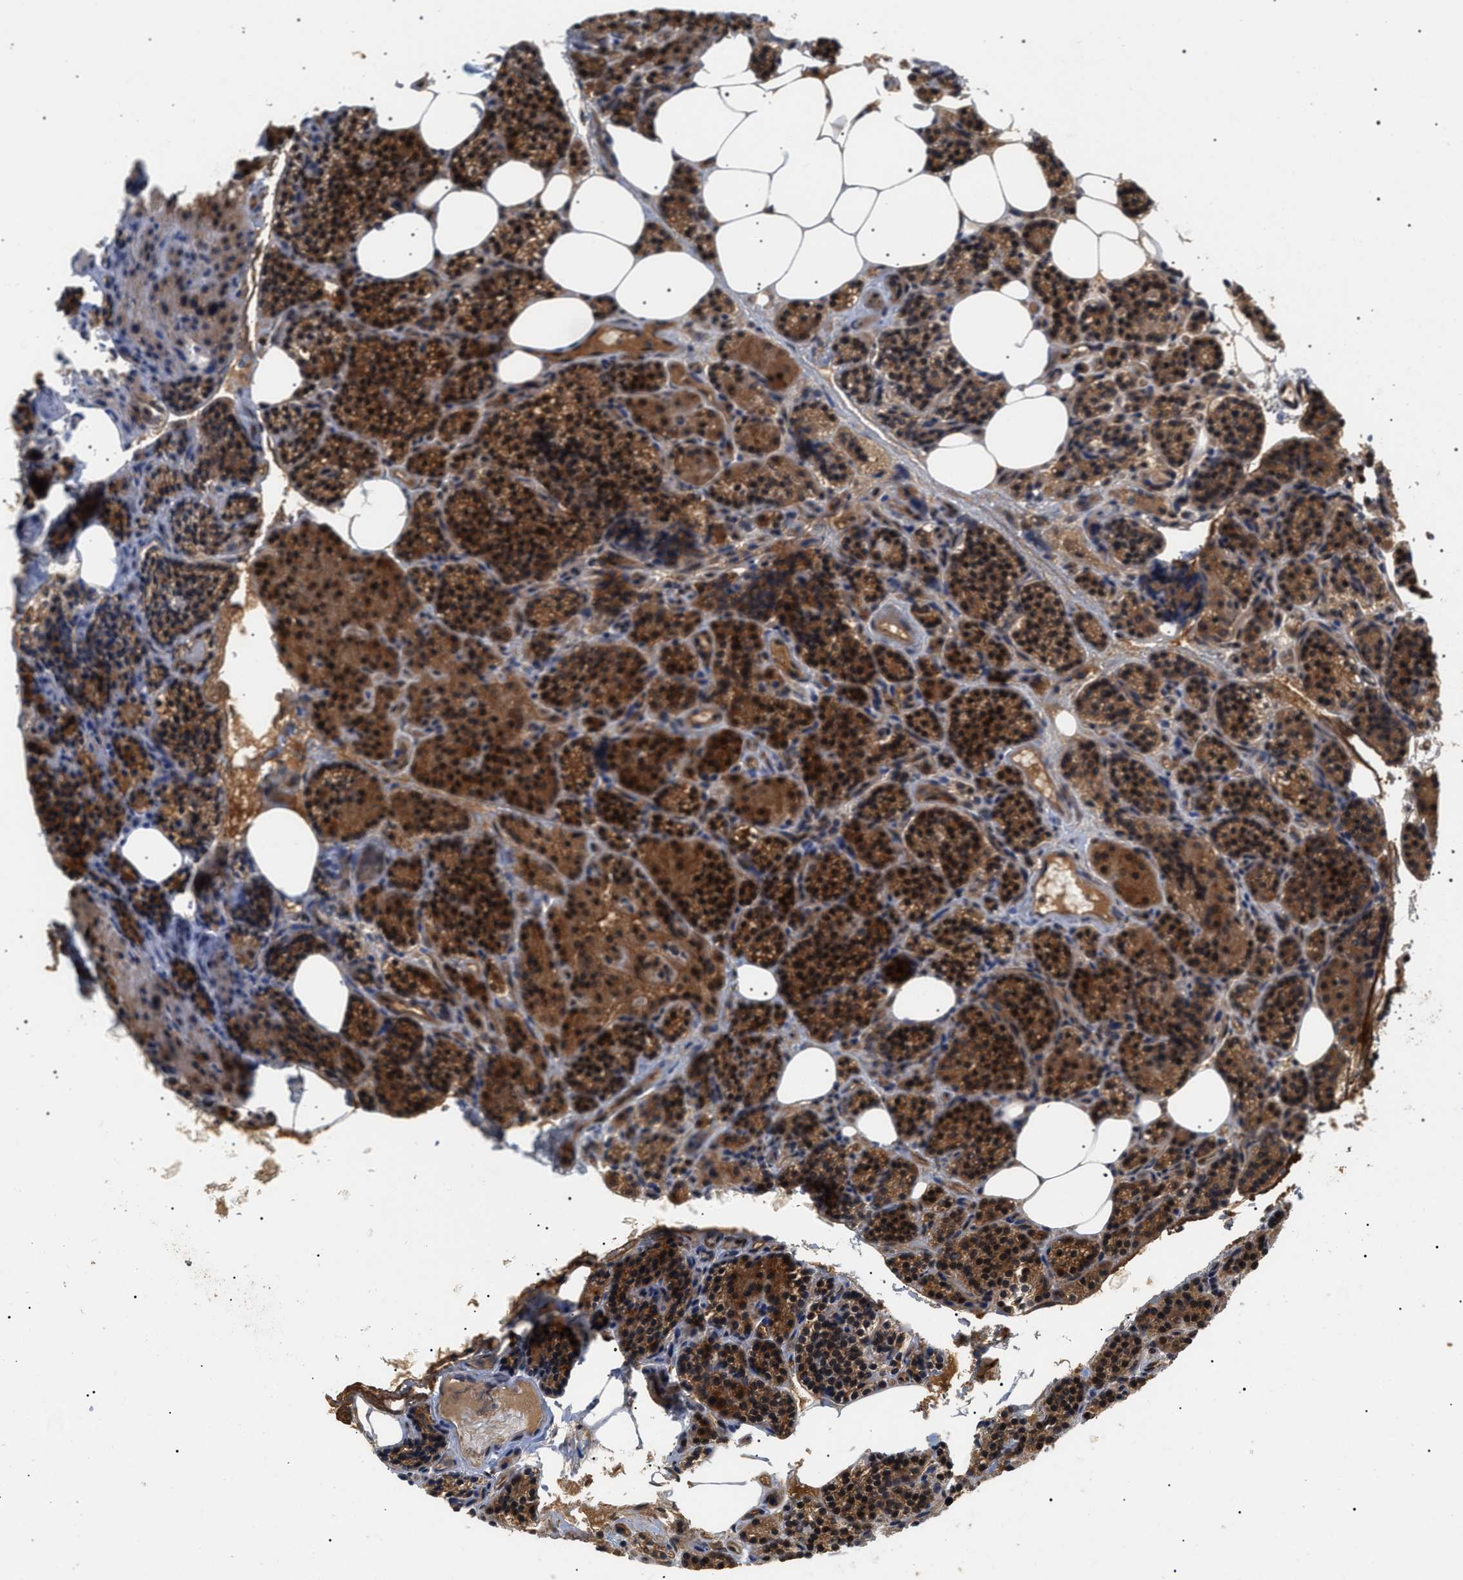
{"staining": {"intensity": "strong", "quantity": ">75%", "location": "cytoplasmic/membranous,nuclear"}, "tissue": "parathyroid gland", "cell_type": "Glandular cells", "image_type": "normal", "snomed": [{"axis": "morphology", "description": "Normal tissue, NOS"}, {"axis": "morphology", "description": "Adenoma, NOS"}, {"axis": "topography", "description": "Parathyroid gland"}], "caption": "This is an image of IHC staining of normal parathyroid gland, which shows strong positivity in the cytoplasmic/membranous,nuclear of glandular cells.", "gene": "ASTL", "patient": {"sex": "female", "age": 74}}